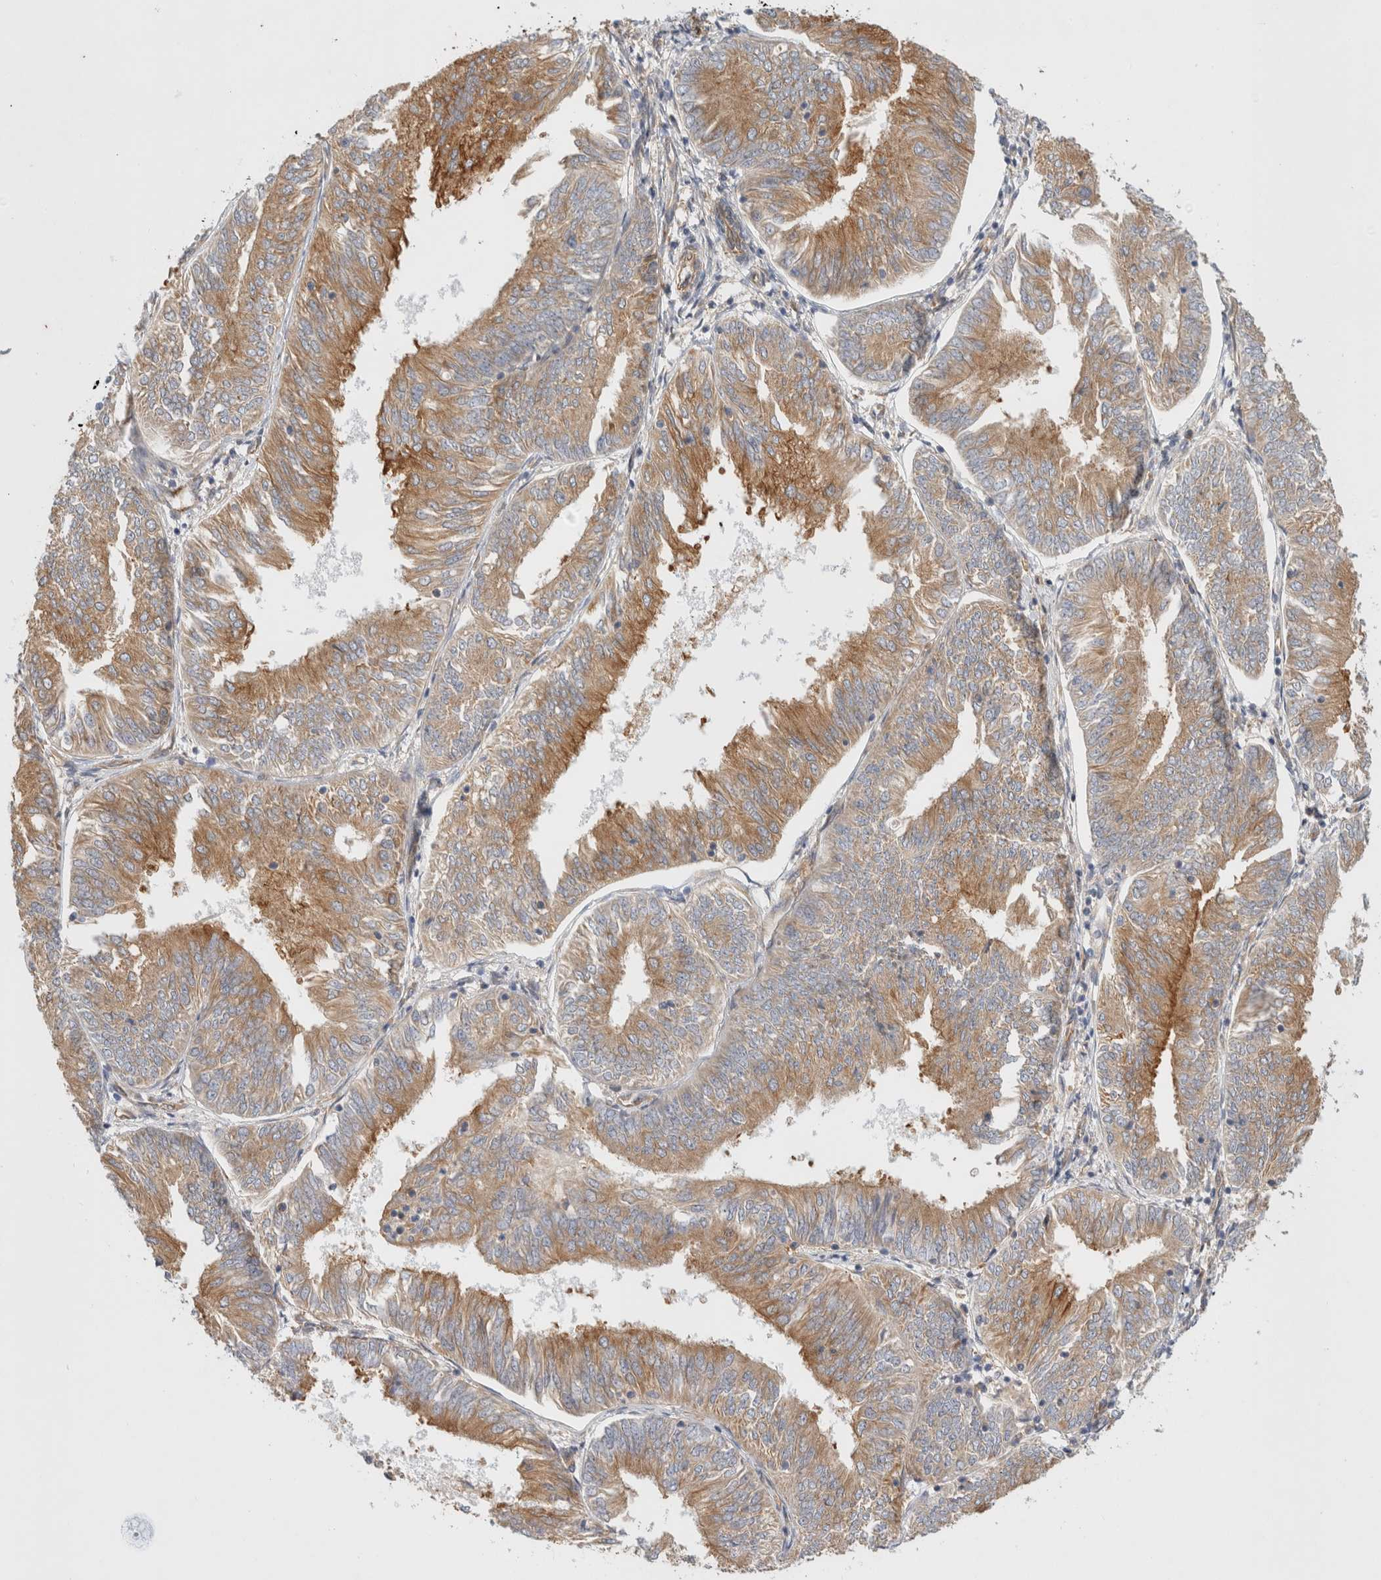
{"staining": {"intensity": "moderate", "quantity": ">75%", "location": "cytoplasmic/membranous"}, "tissue": "endometrial cancer", "cell_type": "Tumor cells", "image_type": "cancer", "snomed": [{"axis": "morphology", "description": "Adenocarcinoma, NOS"}, {"axis": "topography", "description": "Endometrium"}], "caption": "This micrograph demonstrates IHC staining of human adenocarcinoma (endometrial), with medium moderate cytoplasmic/membranous expression in approximately >75% of tumor cells.", "gene": "GPR150", "patient": {"sex": "female", "age": 58}}